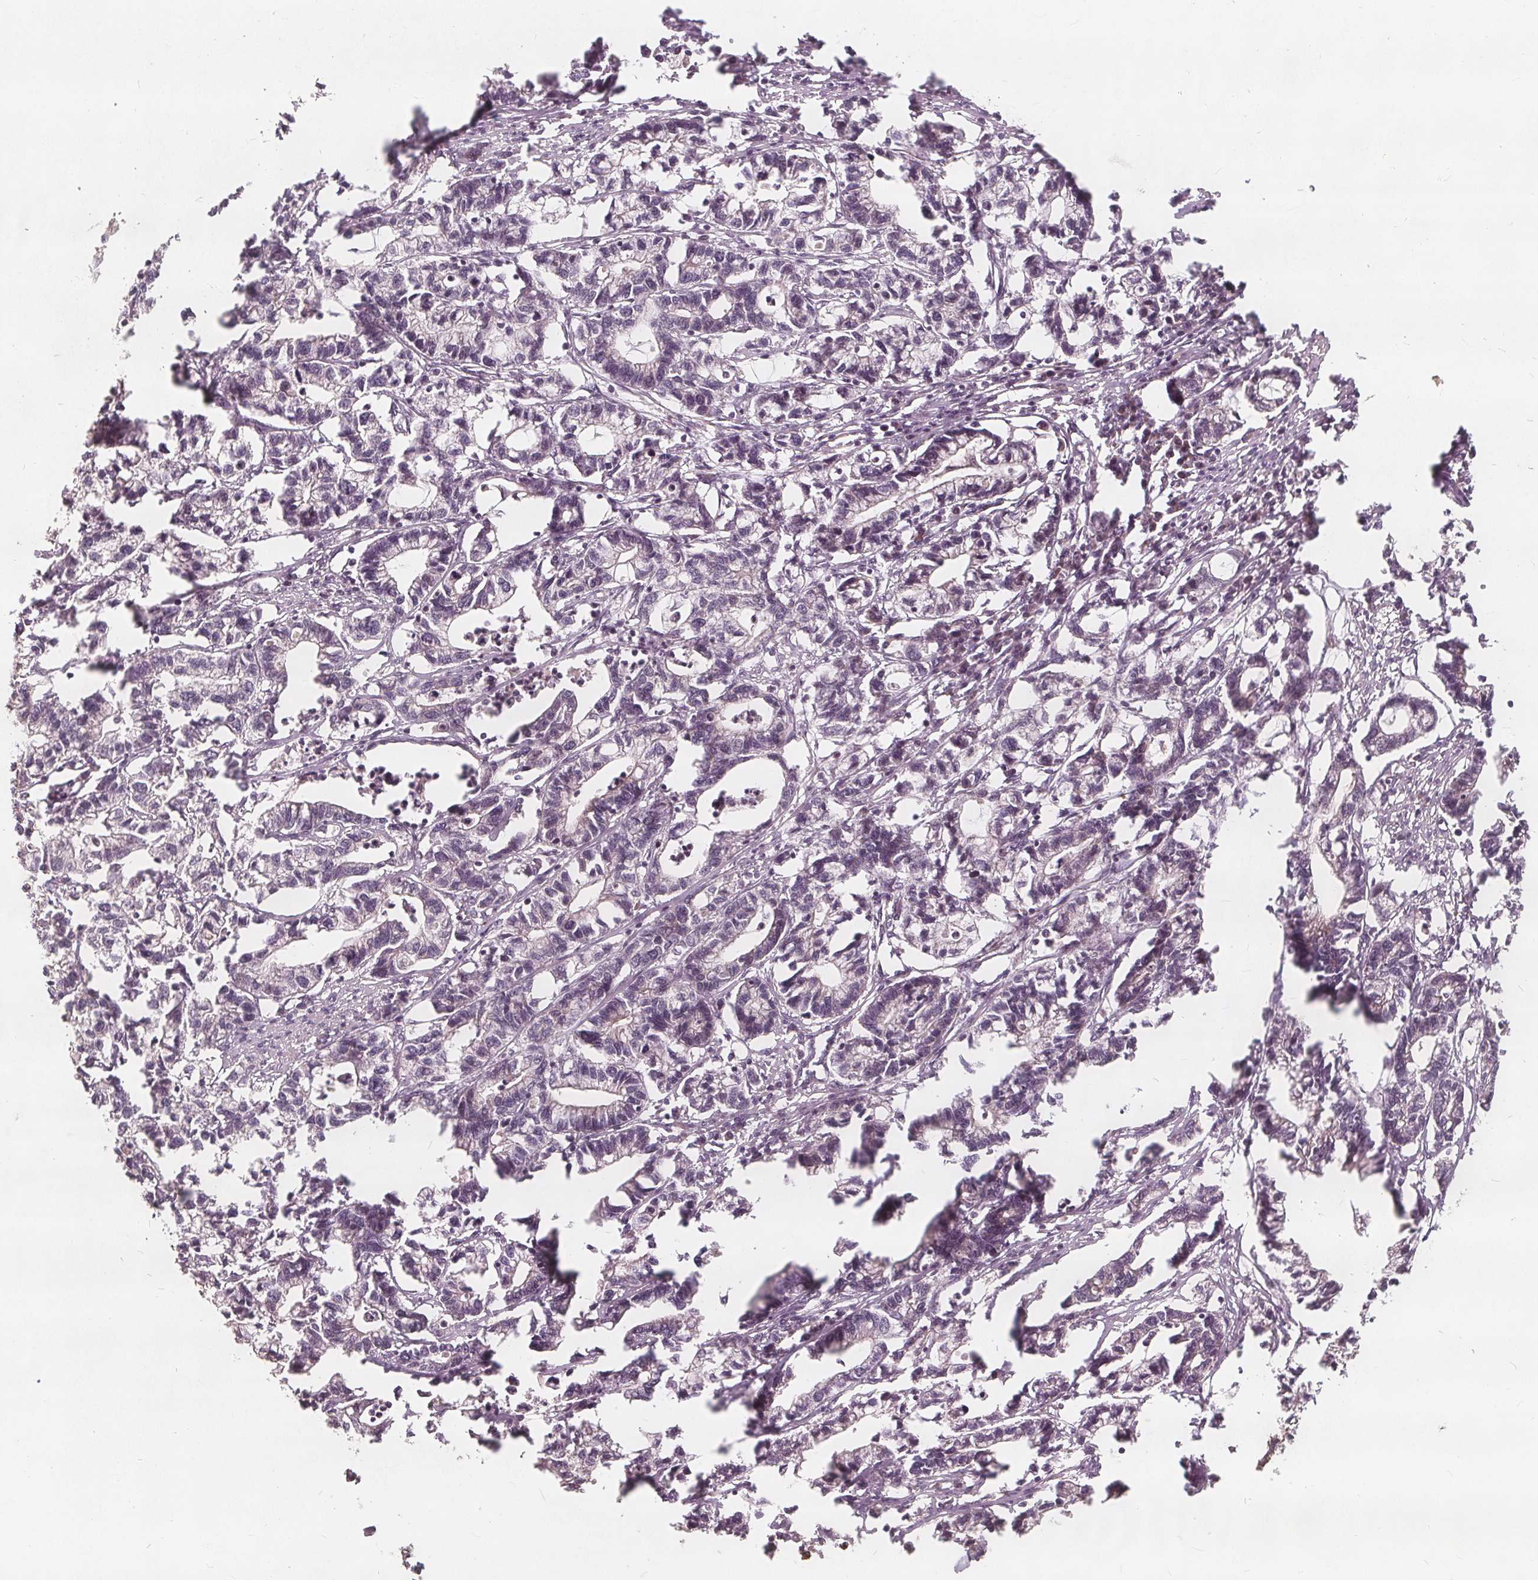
{"staining": {"intensity": "negative", "quantity": "none", "location": "none"}, "tissue": "stomach cancer", "cell_type": "Tumor cells", "image_type": "cancer", "snomed": [{"axis": "morphology", "description": "Adenocarcinoma, NOS"}, {"axis": "topography", "description": "Stomach"}], "caption": "Photomicrograph shows no significant protein staining in tumor cells of adenocarcinoma (stomach). Nuclei are stained in blue.", "gene": "PTPRT", "patient": {"sex": "male", "age": 83}}